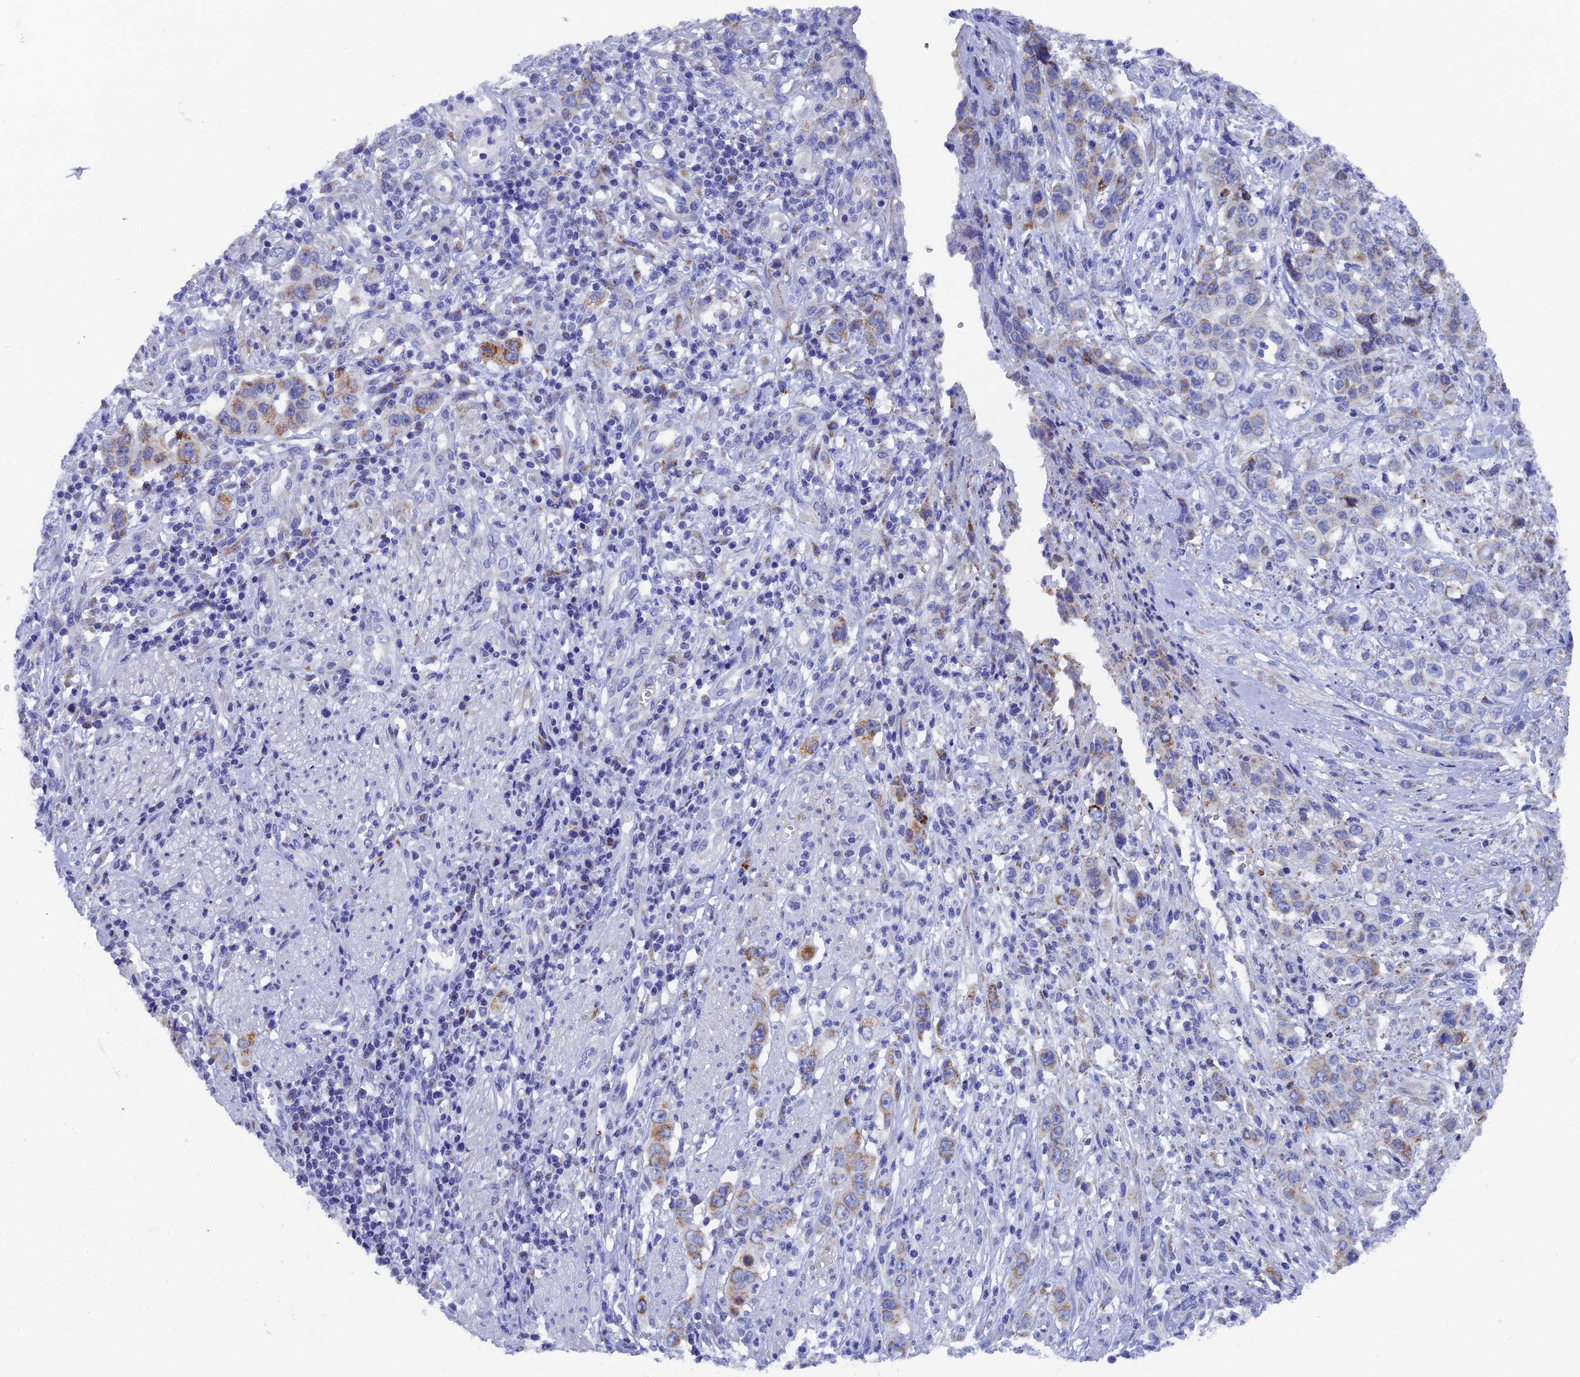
{"staining": {"intensity": "moderate", "quantity": "<25%", "location": "cytoplasmic/membranous"}, "tissue": "stomach cancer", "cell_type": "Tumor cells", "image_type": "cancer", "snomed": [{"axis": "morphology", "description": "Adenocarcinoma, NOS"}, {"axis": "topography", "description": "Stomach, upper"}], "caption": "Stomach cancer was stained to show a protein in brown. There is low levels of moderate cytoplasmic/membranous staining in approximately <25% of tumor cells.", "gene": "OAT", "patient": {"sex": "male", "age": 62}}